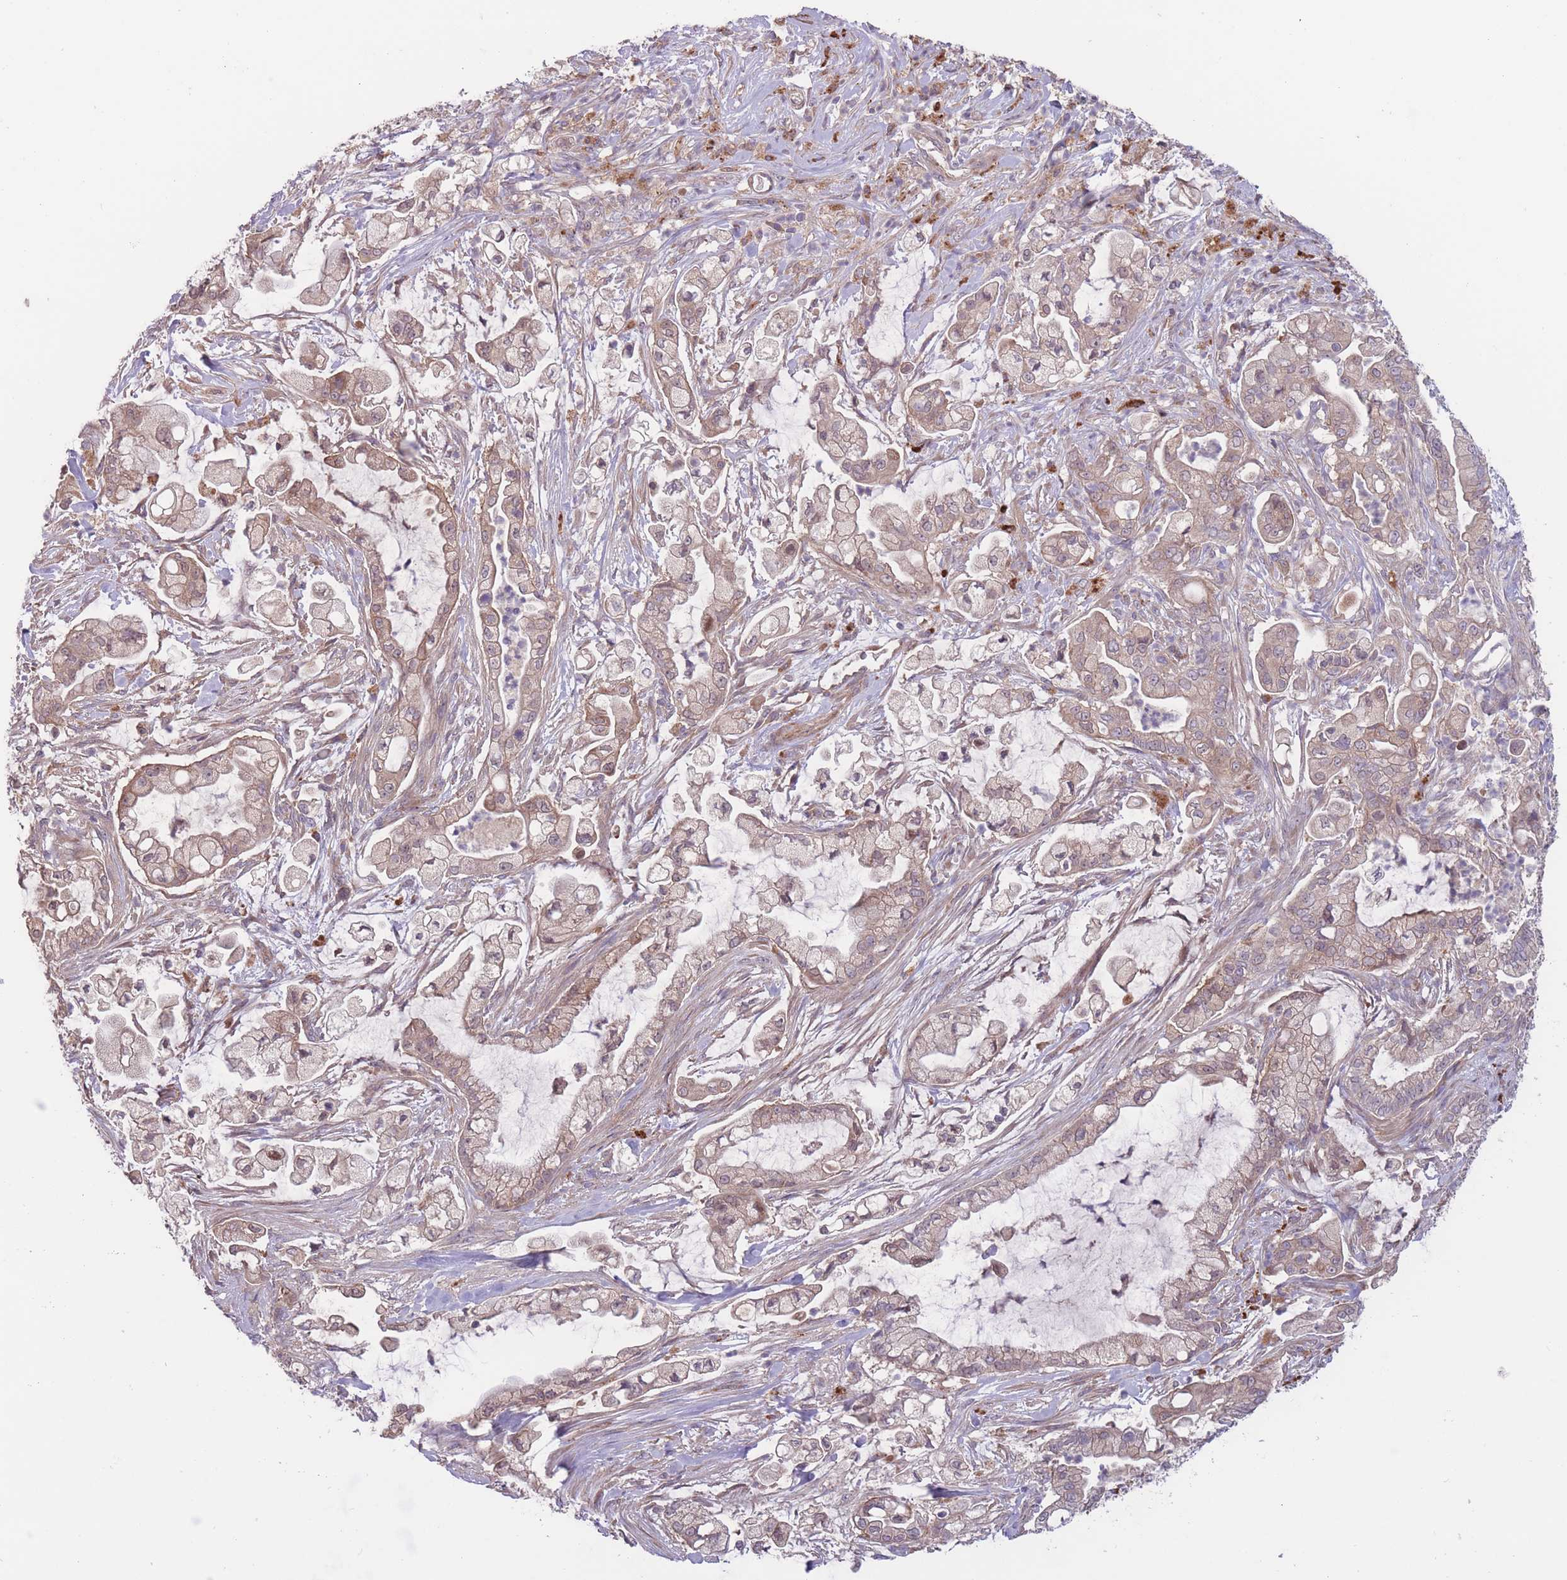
{"staining": {"intensity": "weak", "quantity": "25%-75%", "location": "cytoplasmic/membranous"}, "tissue": "pancreatic cancer", "cell_type": "Tumor cells", "image_type": "cancer", "snomed": [{"axis": "morphology", "description": "Adenocarcinoma, NOS"}, {"axis": "topography", "description": "Pancreas"}], "caption": "Immunohistochemistry (IHC) staining of pancreatic adenocarcinoma, which displays low levels of weak cytoplasmic/membranous staining in approximately 25%-75% of tumor cells indicating weak cytoplasmic/membranous protein expression. The staining was performed using DAB (3,3'-diaminobenzidine) (brown) for protein detection and nuclei were counterstained in hematoxylin (blue).", "gene": "ITPKC", "patient": {"sex": "female", "age": 69}}